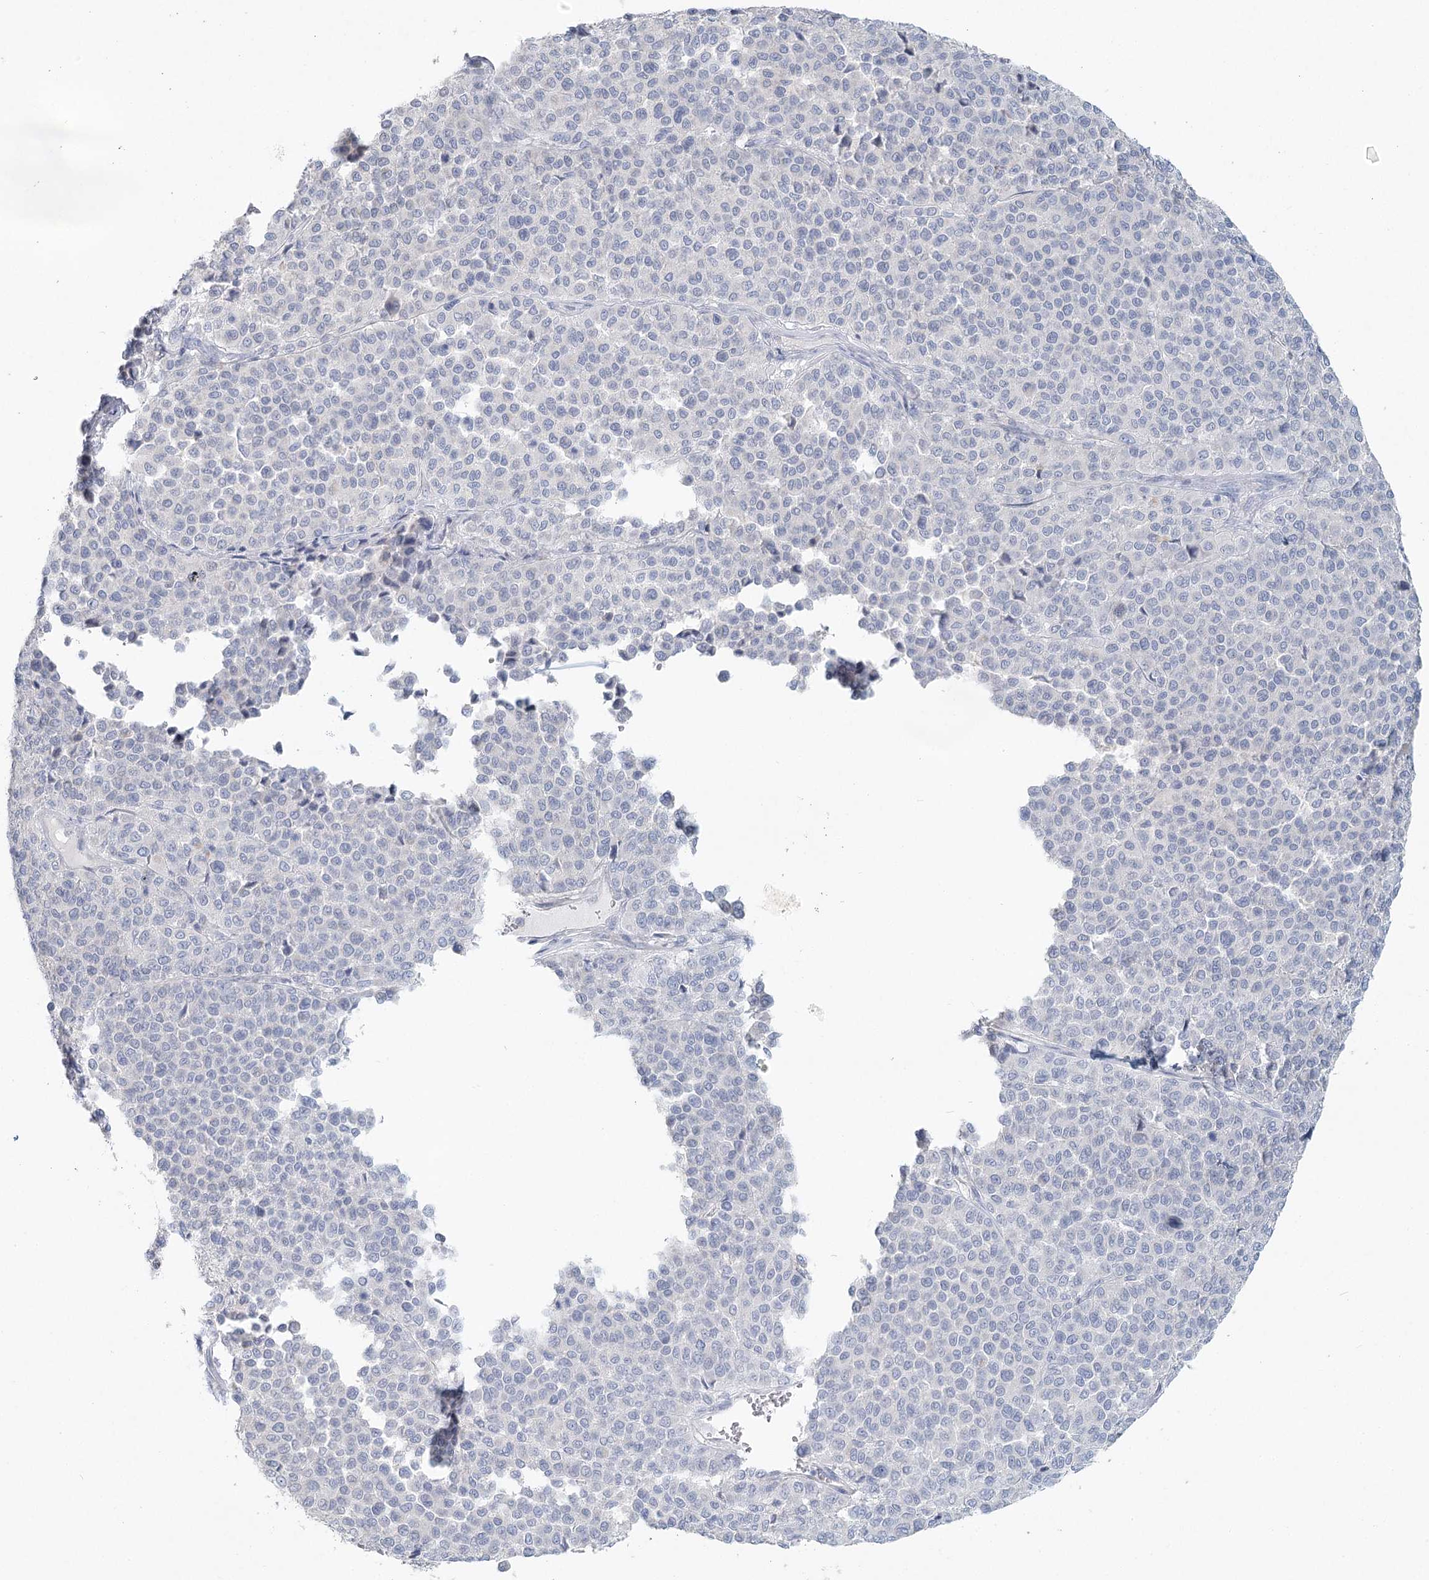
{"staining": {"intensity": "negative", "quantity": "none", "location": "none"}, "tissue": "melanoma", "cell_type": "Tumor cells", "image_type": "cancer", "snomed": [{"axis": "morphology", "description": "Malignant melanoma, Metastatic site"}, {"axis": "topography", "description": "Pancreas"}], "caption": "Immunohistochemistry (IHC) of melanoma exhibits no expression in tumor cells.", "gene": "LRP2BP", "patient": {"sex": "female", "age": 30}}